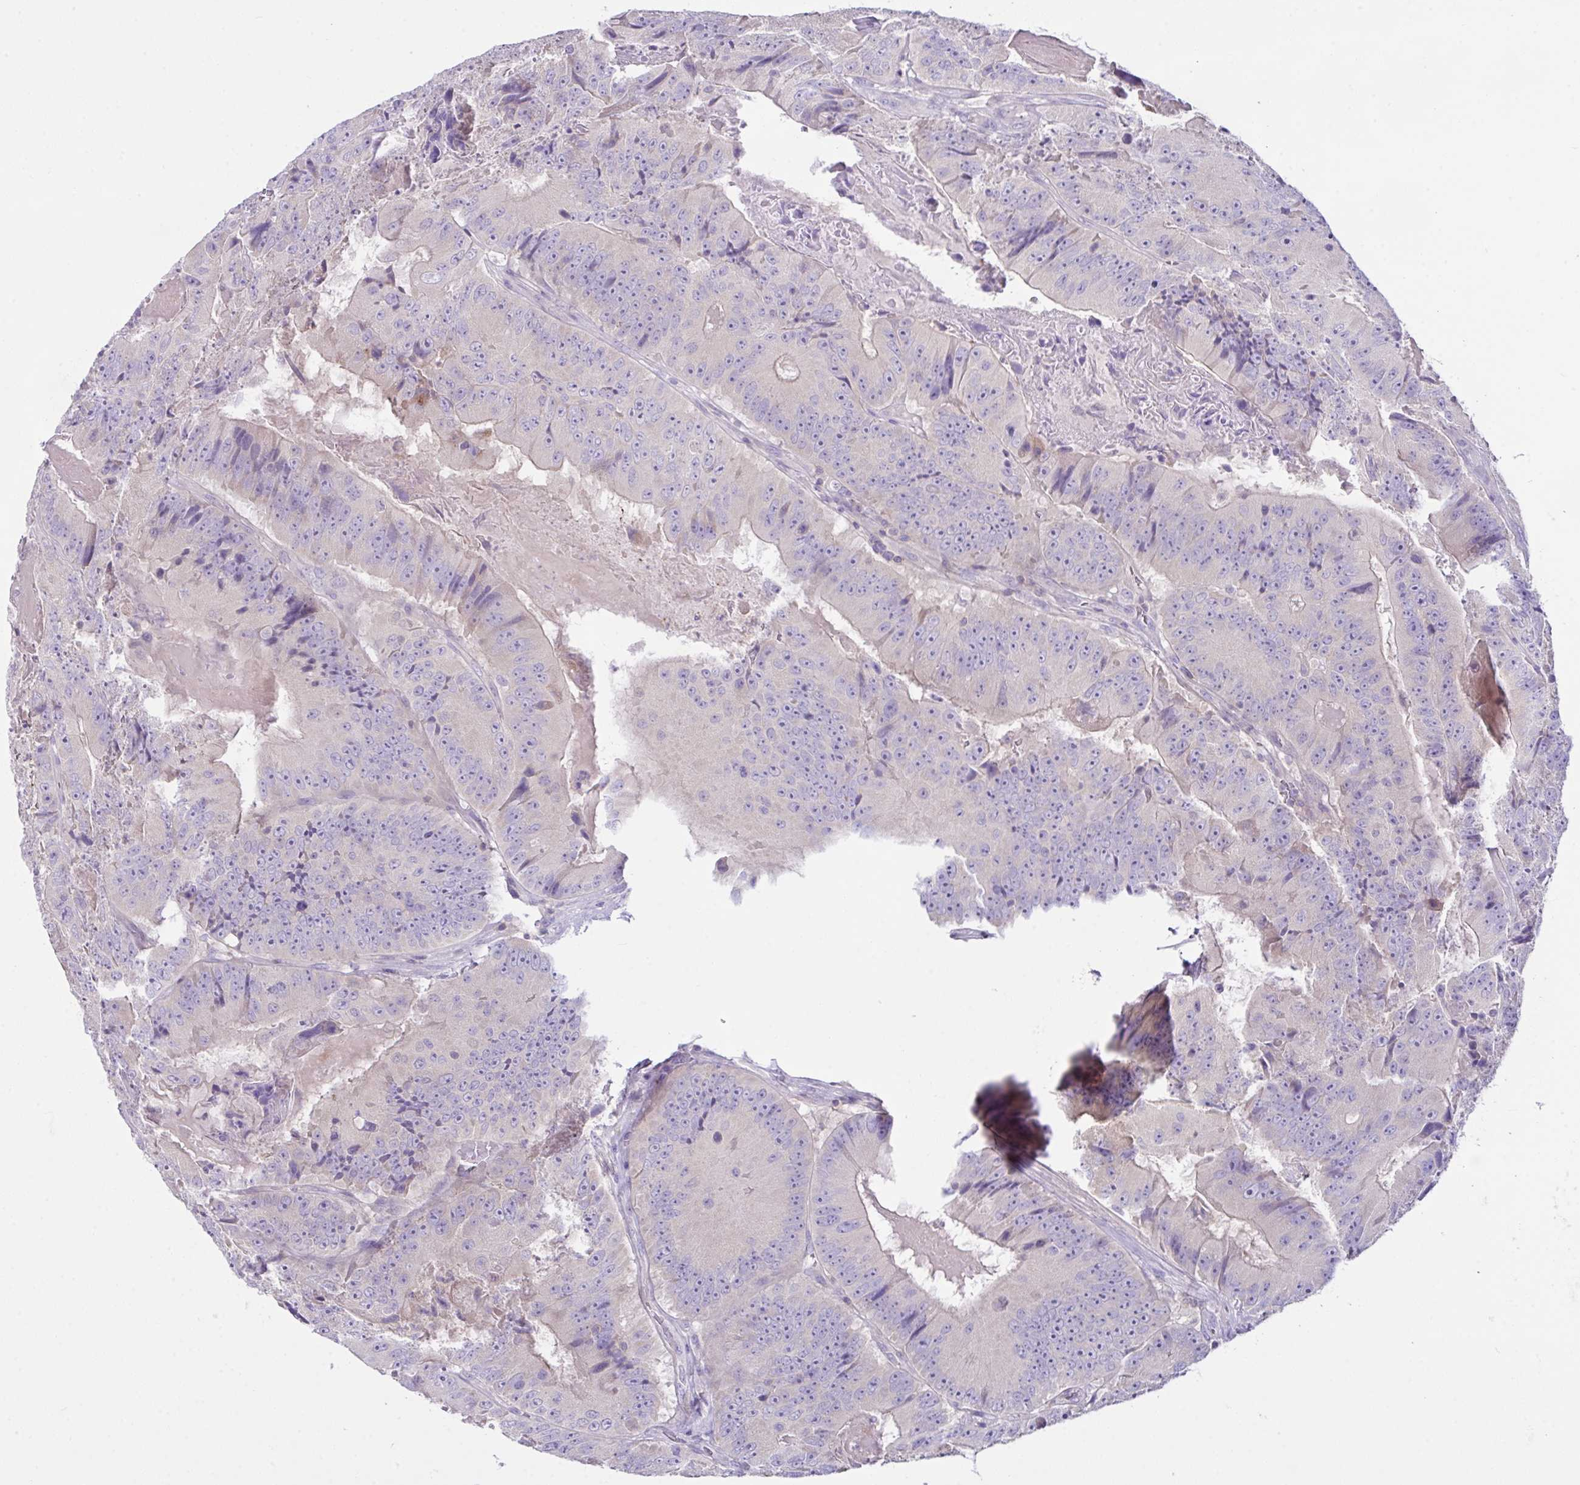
{"staining": {"intensity": "weak", "quantity": "<25%", "location": "cytoplasmic/membranous"}, "tissue": "colorectal cancer", "cell_type": "Tumor cells", "image_type": "cancer", "snomed": [{"axis": "morphology", "description": "Adenocarcinoma, NOS"}, {"axis": "topography", "description": "Colon"}], "caption": "High power microscopy photomicrograph of an immunohistochemistry micrograph of adenocarcinoma (colorectal), revealing no significant staining in tumor cells.", "gene": "D2HGDH", "patient": {"sex": "female", "age": 86}}